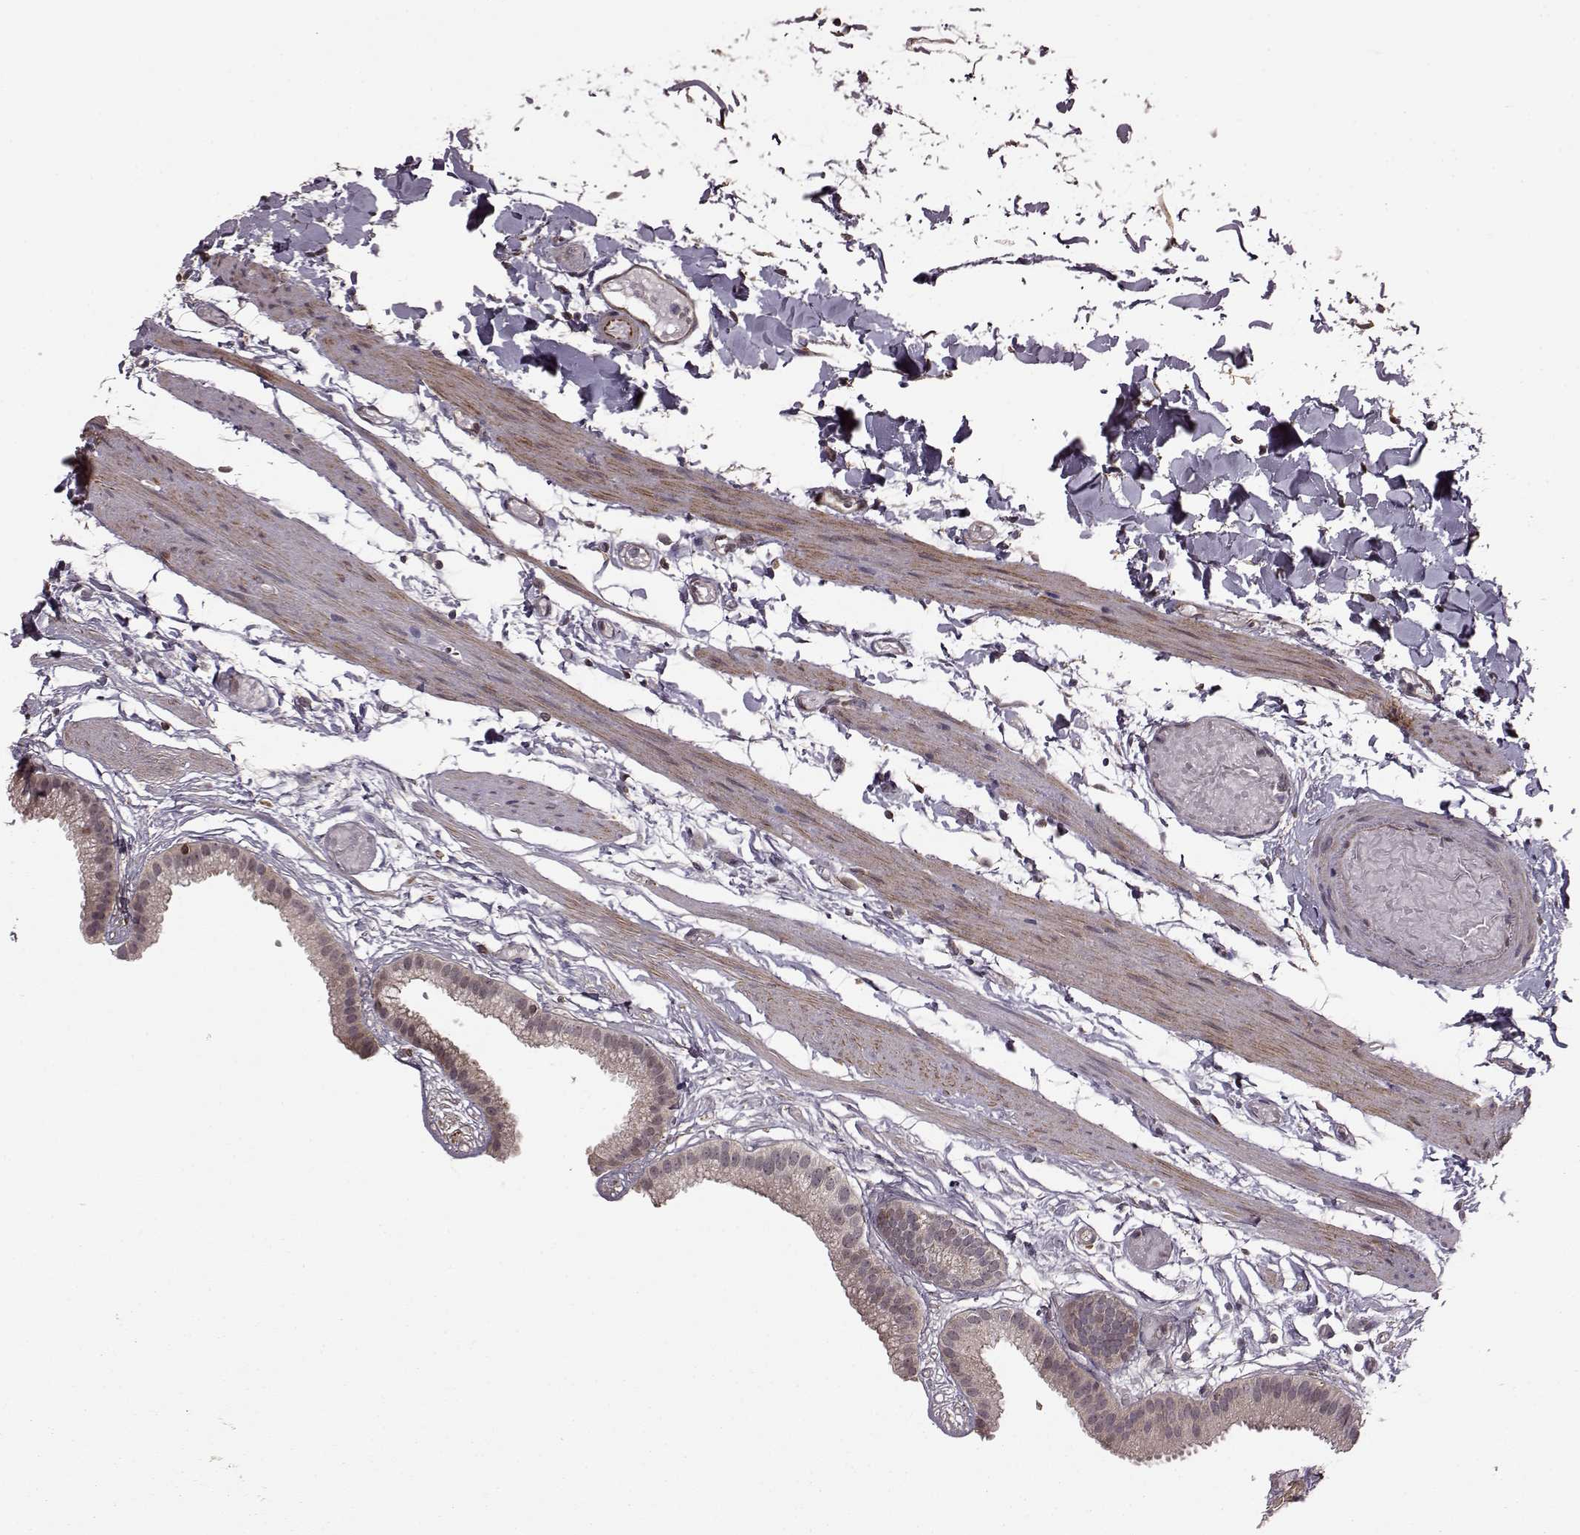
{"staining": {"intensity": "moderate", "quantity": ">75%", "location": "cytoplasmic/membranous"}, "tissue": "gallbladder", "cell_type": "Glandular cells", "image_type": "normal", "snomed": [{"axis": "morphology", "description": "Normal tissue, NOS"}, {"axis": "topography", "description": "Gallbladder"}], "caption": "Benign gallbladder shows moderate cytoplasmic/membranous positivity in approximately >75% of glandular cells.", "gene": "FNIP2", "patient": {"sex": "female", "age": 45}}